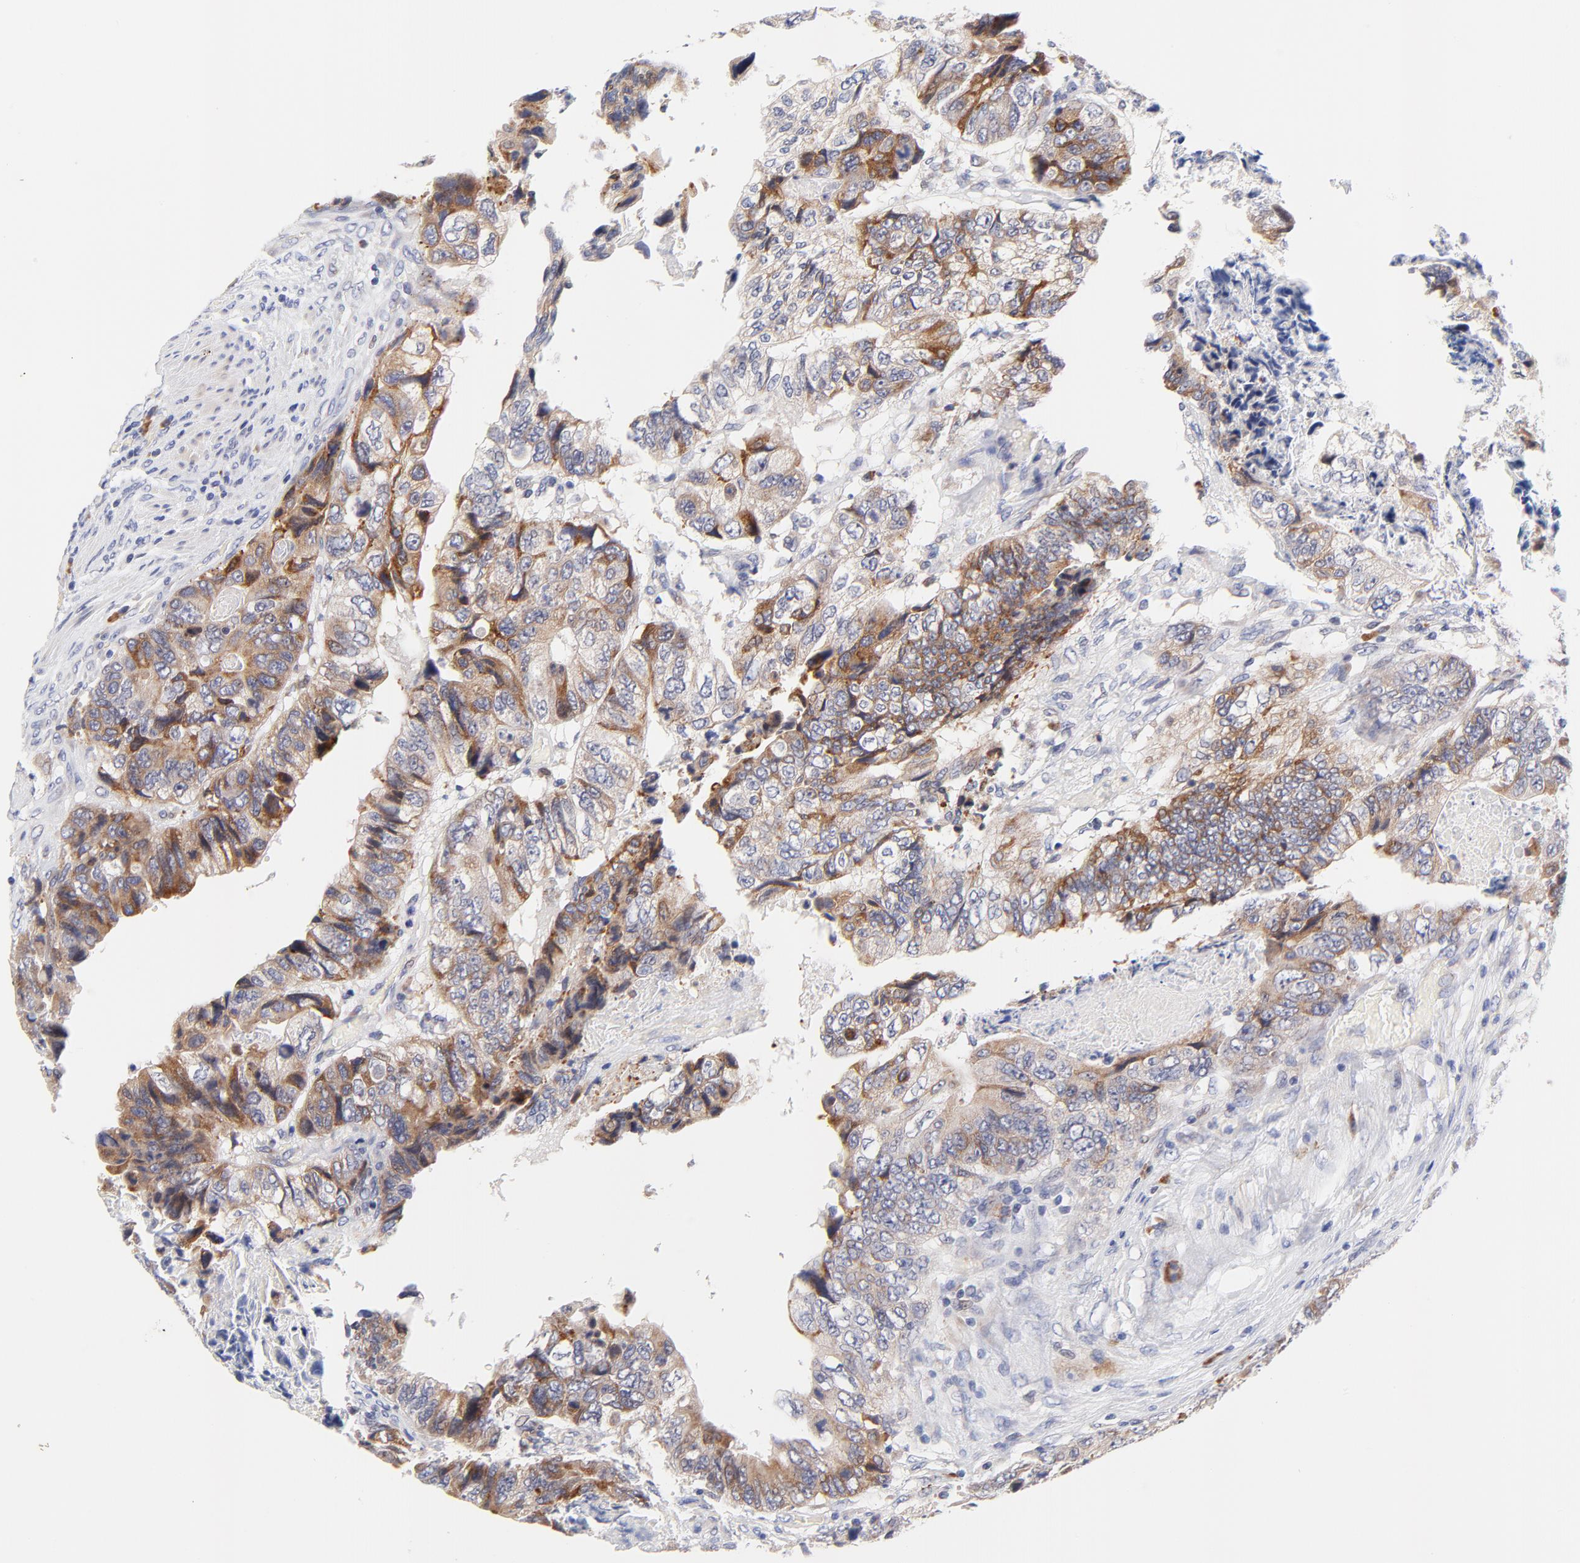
{"staining": {"intensity": "strong", "quantity": "25%-75%", "location": "cytoplasmic/membranous"}, "tissue": "colorectal cancer", "cell_type": "Tumor cells", "image_type": "cancer", "snomed": [{"axis": "morphology", "description": "Adenocarcinoma, NOS"}, {"axis": "topography", "description": "Rectum"}], "caption": "Human colorectal cancer stained with a brown dye demonstrates strong cytoplasmic/membranous positive positivity in approximately 25%-75% of tumor cells.", "gene": "AFF2", "patient": {"sex": "female", "age": 82}}